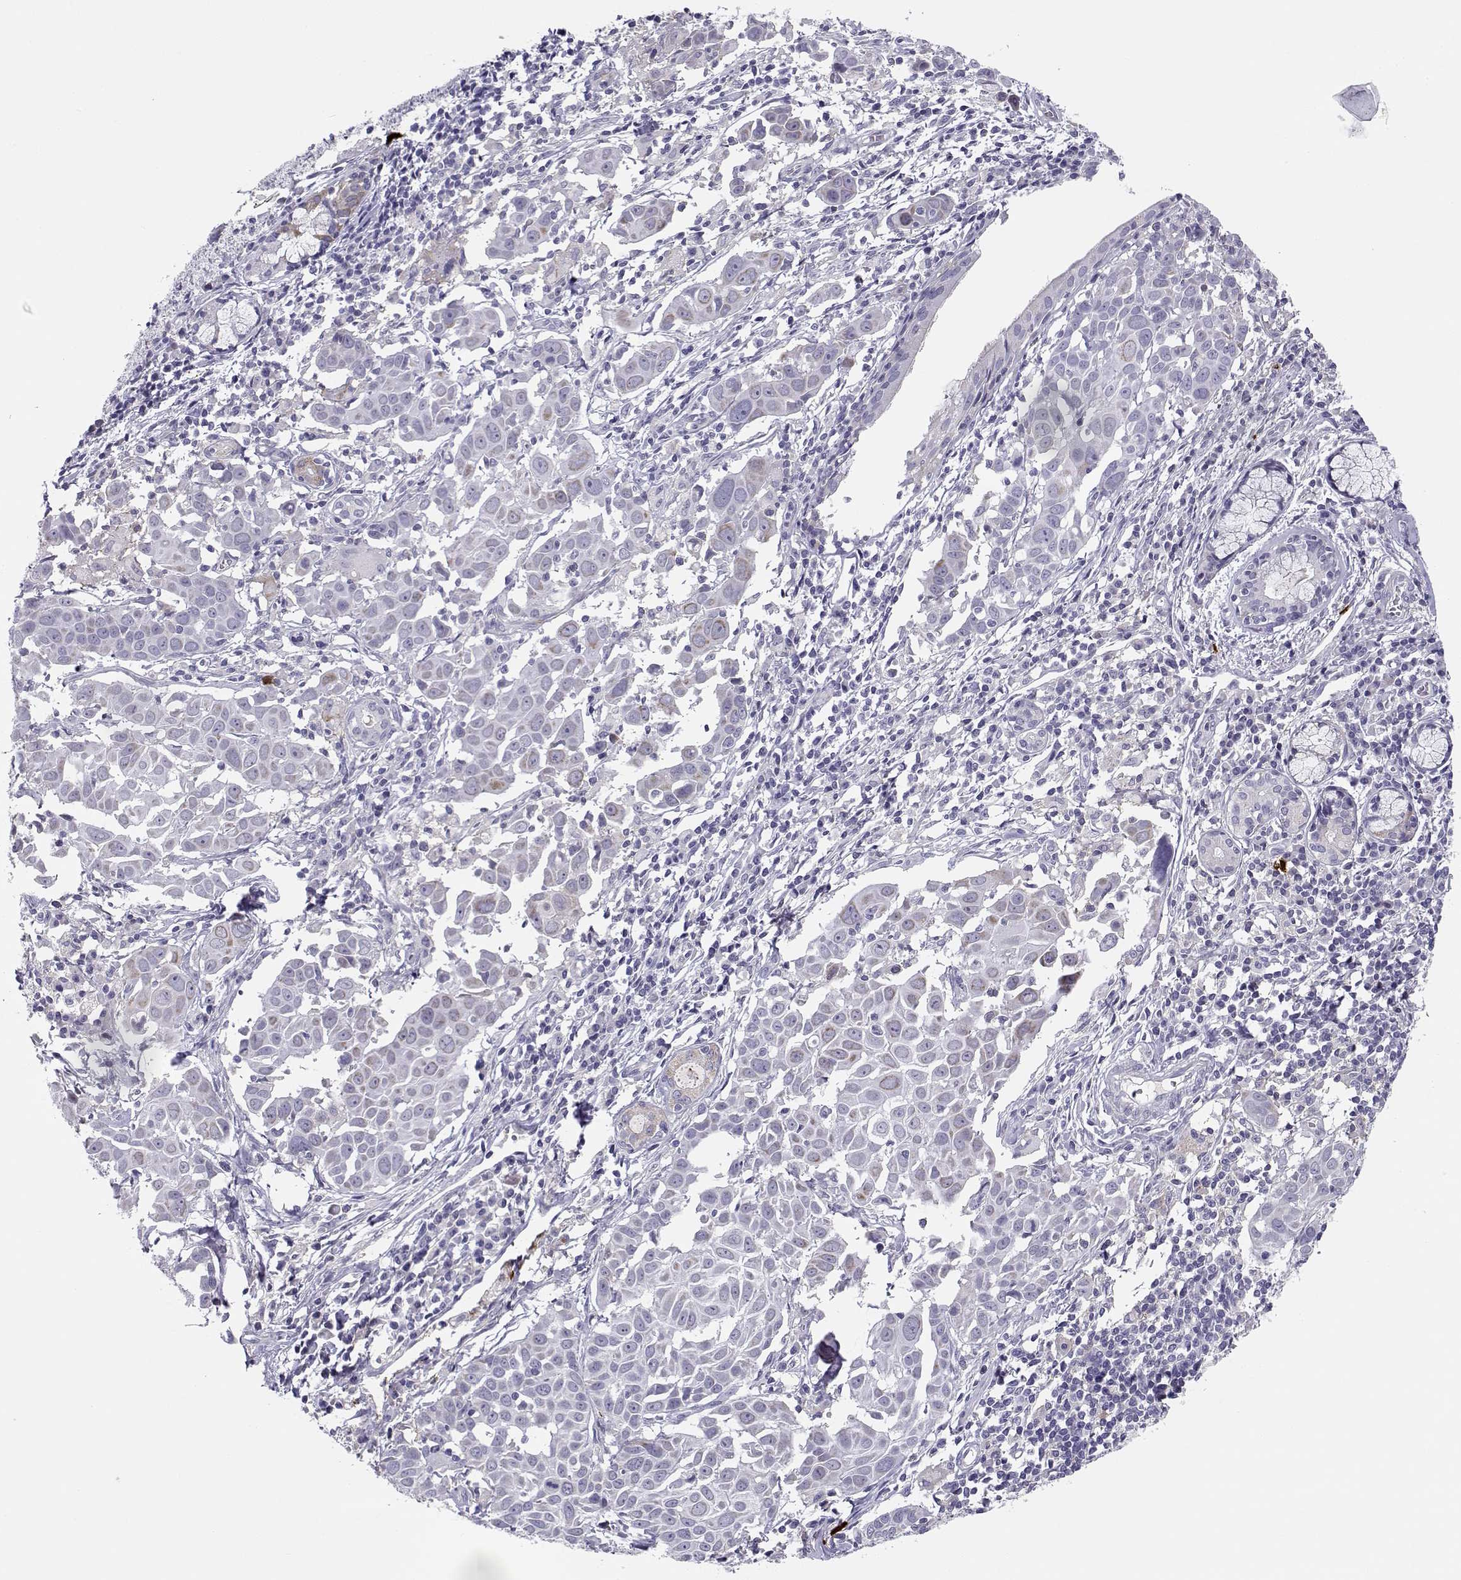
{"staining": {"intensity": "weak", "quantity": "<25%", "location": "cytoplasmic/membranous"}, "tissue": "lung cancer", "cell_type": "Tumor cells", "image_type": "cancer", "snomed": [{"axis": "morphology", "description": "Squamous cell carcinoma, NOS"}, {"axis": "topography", "description": "Lung"}], "caption": "Human lung cancer (squamous cell carcinoma) stained for a protein using immunohistochemistry (IHC) exhibits no positivity in tumor cells.", "gene": "CREB3L3", "patient": {"sex": "male", "age": 57}}